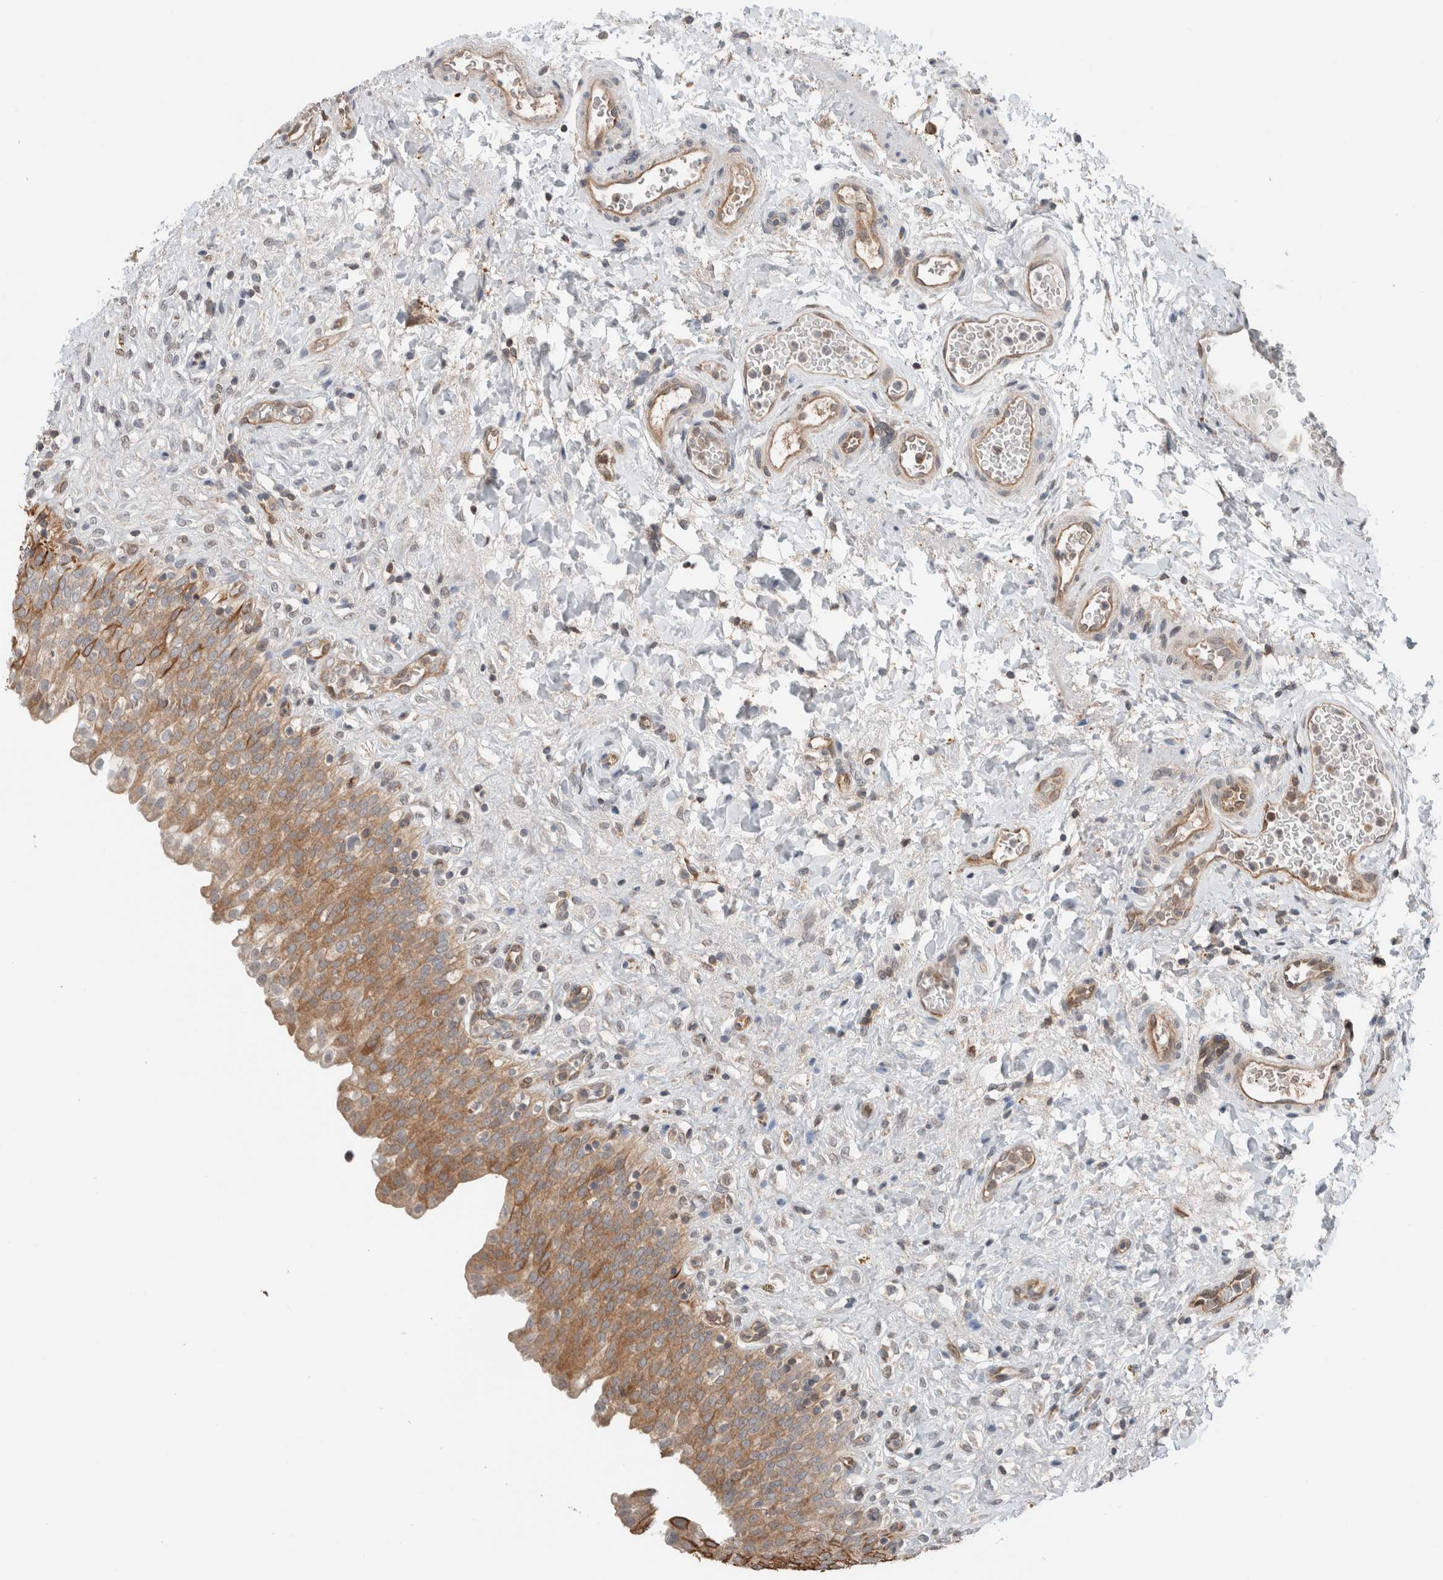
{"staining": {"intensity": "moderate", "quantity": ">75%", "location": "cytoplasmic/membranous"}, "tissue": "urinary bladder", "cell_type": "Urothelial cells", "image_type": "normal", "snomed": [{"axis": "morphology", "description": "Urothelial carcinoma, High grade"}, {"axis": "topography", "description": "Urinary bladder"}], "caption": "Brown immunohistochemical staining in normal urinary bladder displays moderate cytoplasmic/membranous expression in about >75% of urothelial cells.", "gene": "XPNPEP1", "patient": {"sex": "male", "age": 46}}